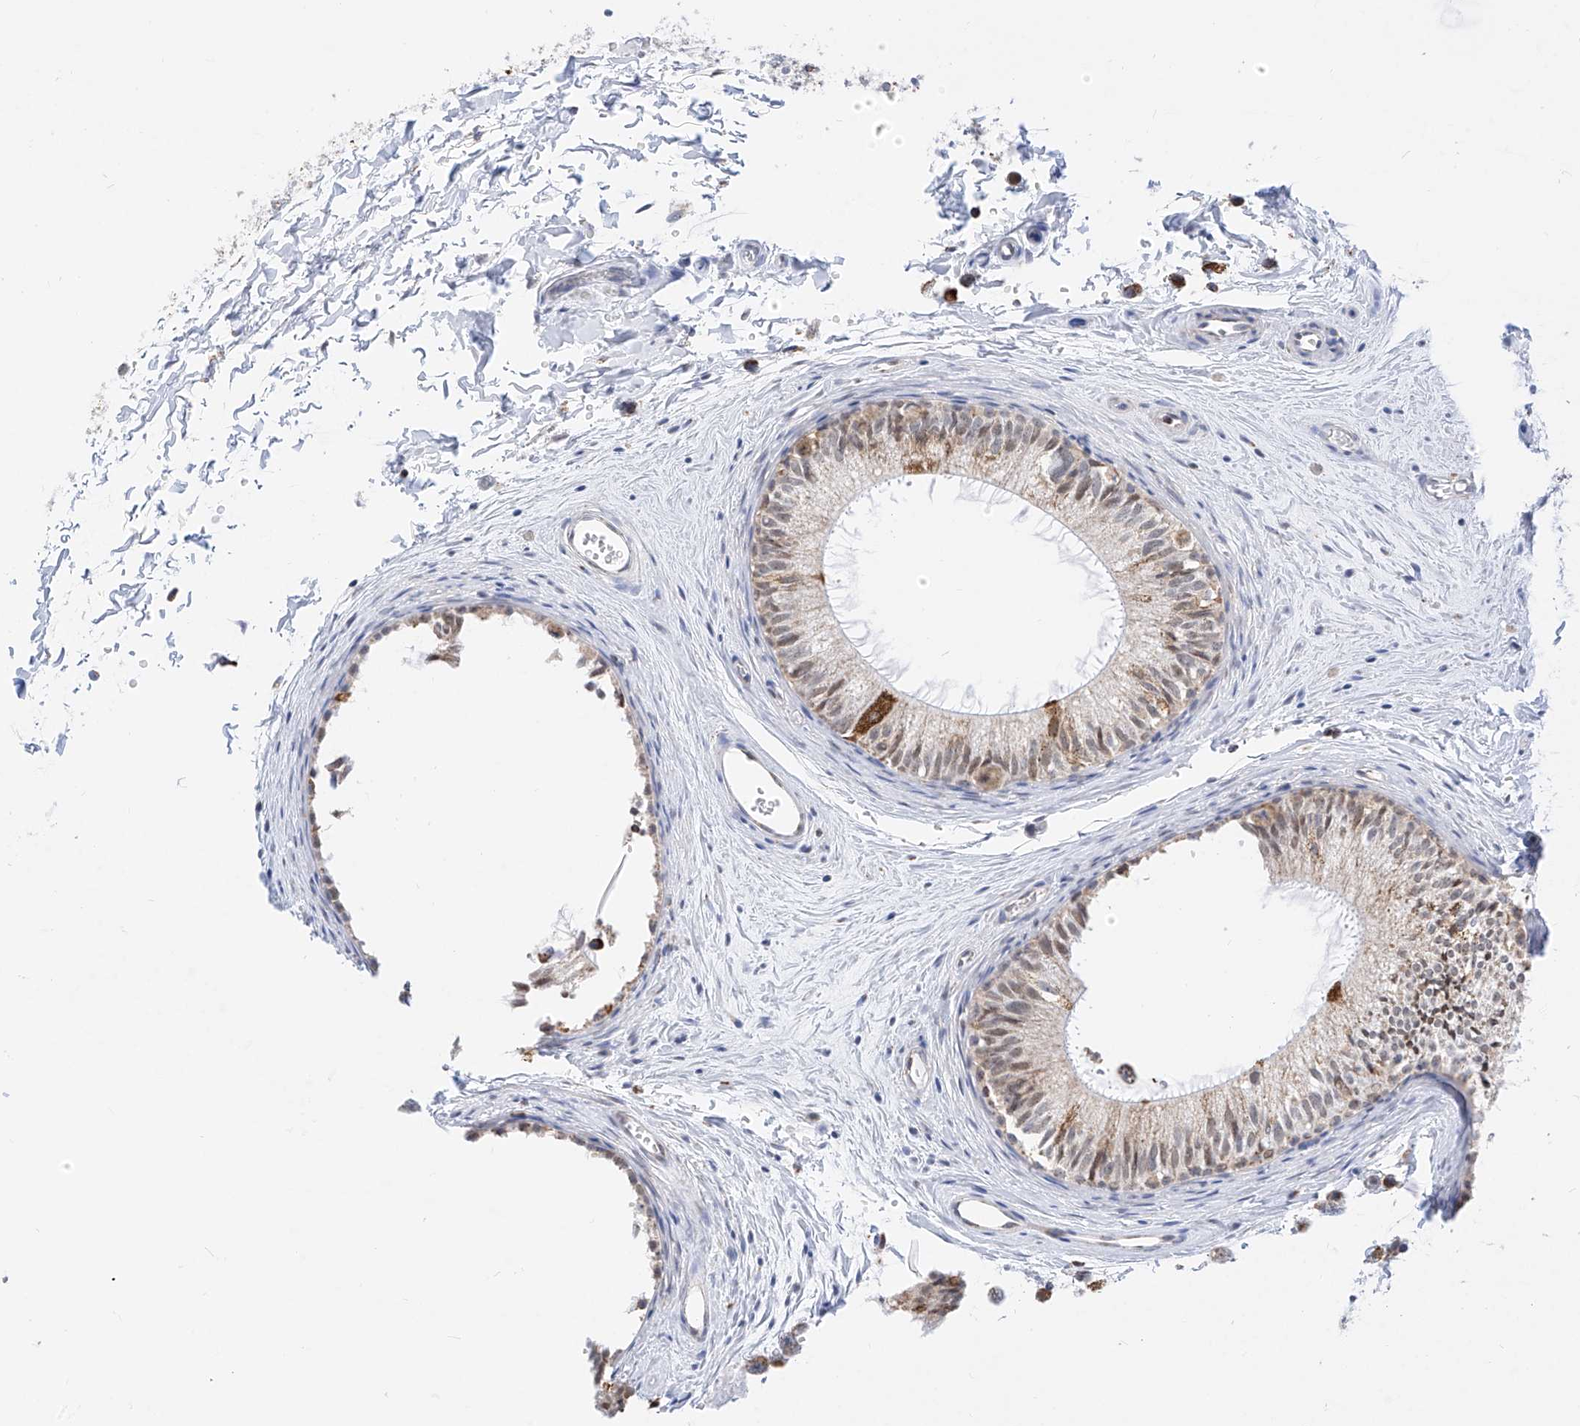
{"staining": {"intensity": "weak", "quantity": ">75%", "location": "cytoplasmic/membranous"}, "tissue": "epididymis", "cell_type": "Glandular cells", "image_type": "normal", "snomed": [{"axis": "morphology", "description": "Normal tissue, NOS"}, {"axis": "topography", "description": "Epididymis"}], "caption": "IHC micrograph of normal epididymis: human epididymis stained using immunohistochemistry demonstrates low levels of weak protein expression localized specifically in the cytoplasmic/membranous of glandular cells, appearing as a cytoplasmic/membranous brown color.", "gene": "NALCN", "patient": {"sex": "male", "age": 34}}